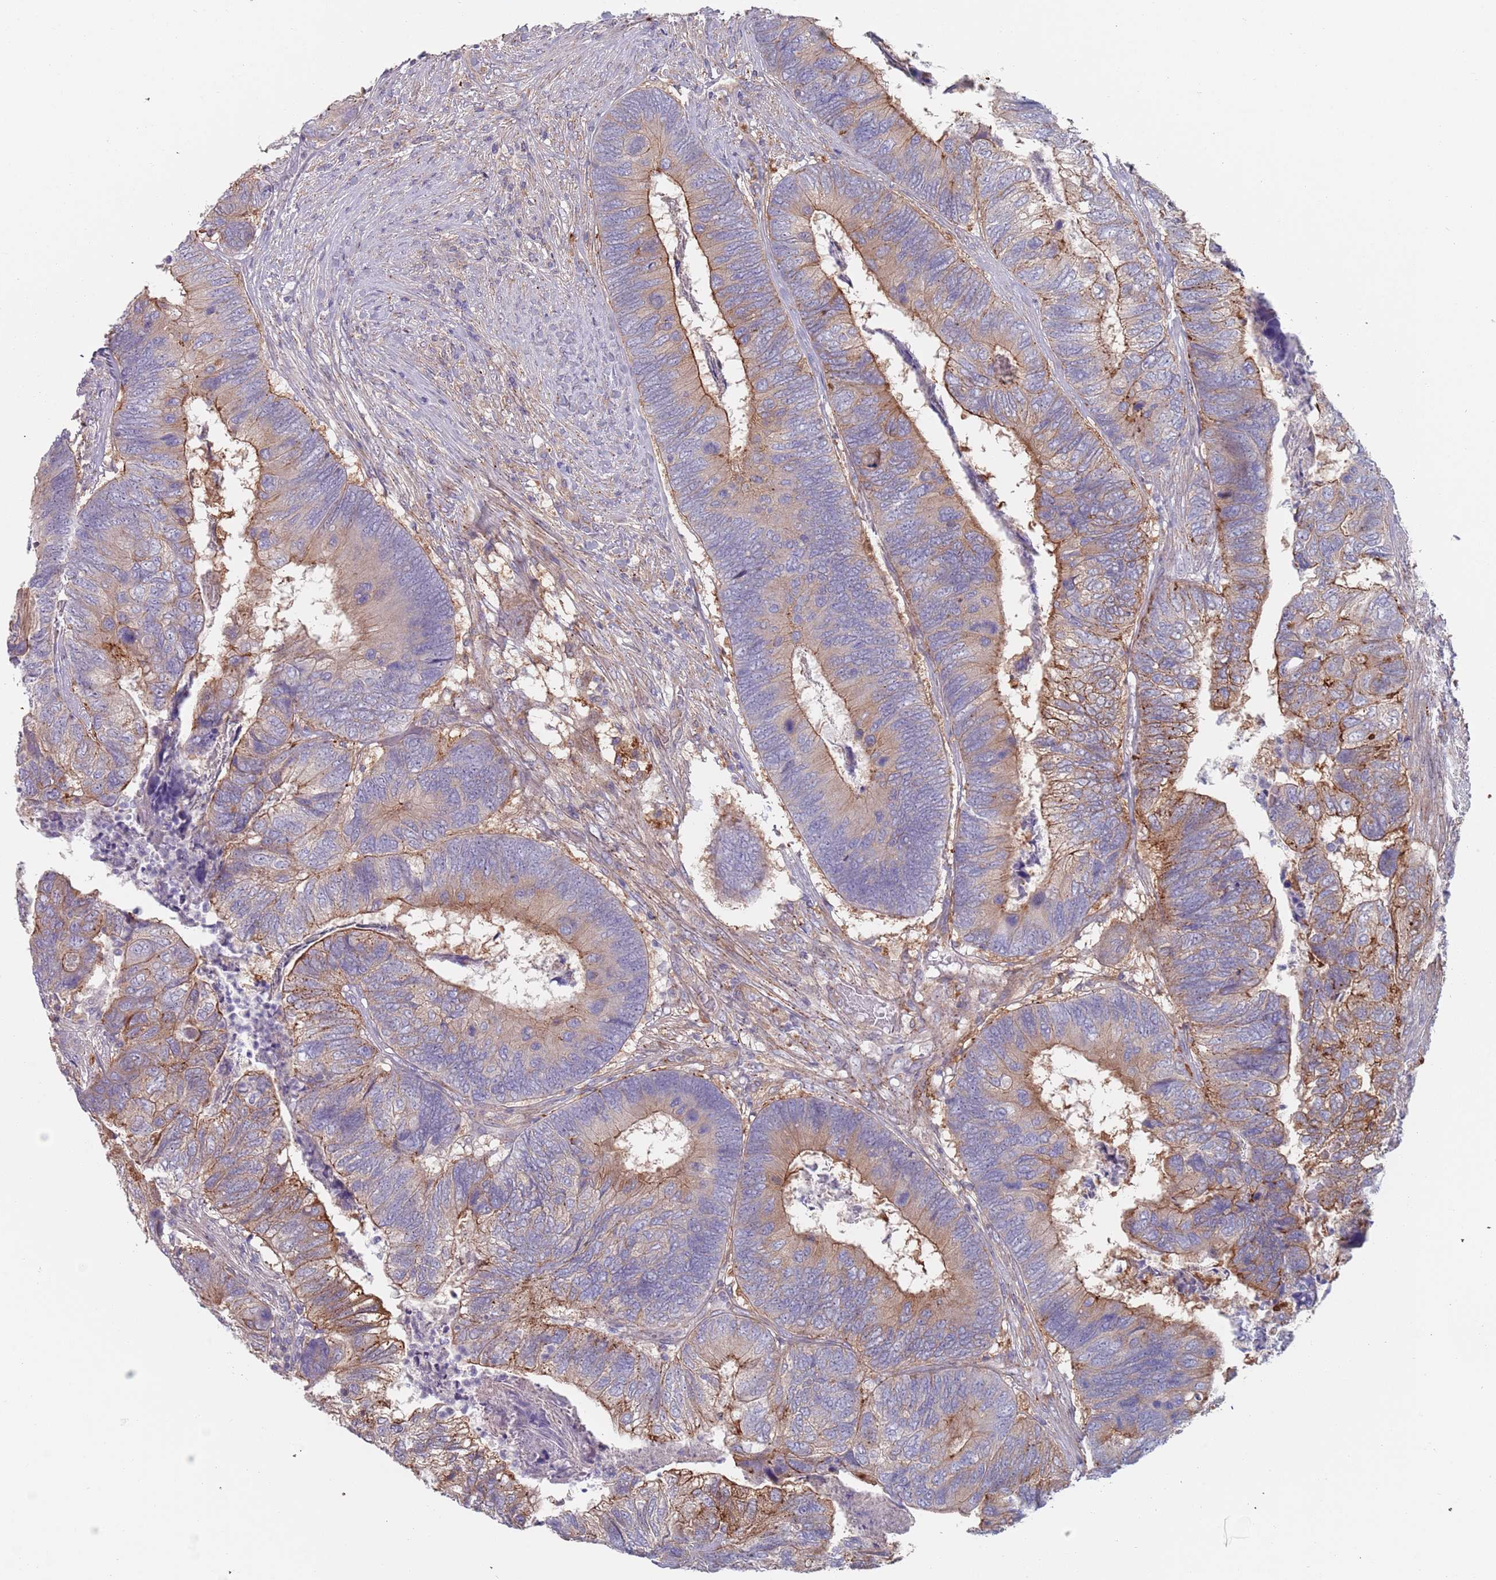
{"staining": {"intensity": "moderate", "quantity": "25%-75%", "location": "cytoplasmic/membranous"}, "tissue": "colorectal cancer", "cell_type": "Tumor cells", "image_type": "cancer", "snomed": [{"axis": "morphology", "description": "Adenocarcinoma, NOS"}, {"axis": "topography", "description": "Colon"}], "caption": "Immunohistochemical staining of colorectal cancer (adenocarcinoma) displays medium levels of moderate cytoplasmic/membranous expression in approximately 25%-75% of tumor cells.", "gene": "APPL2", "patient": {"sex": "female", "age": 67}}